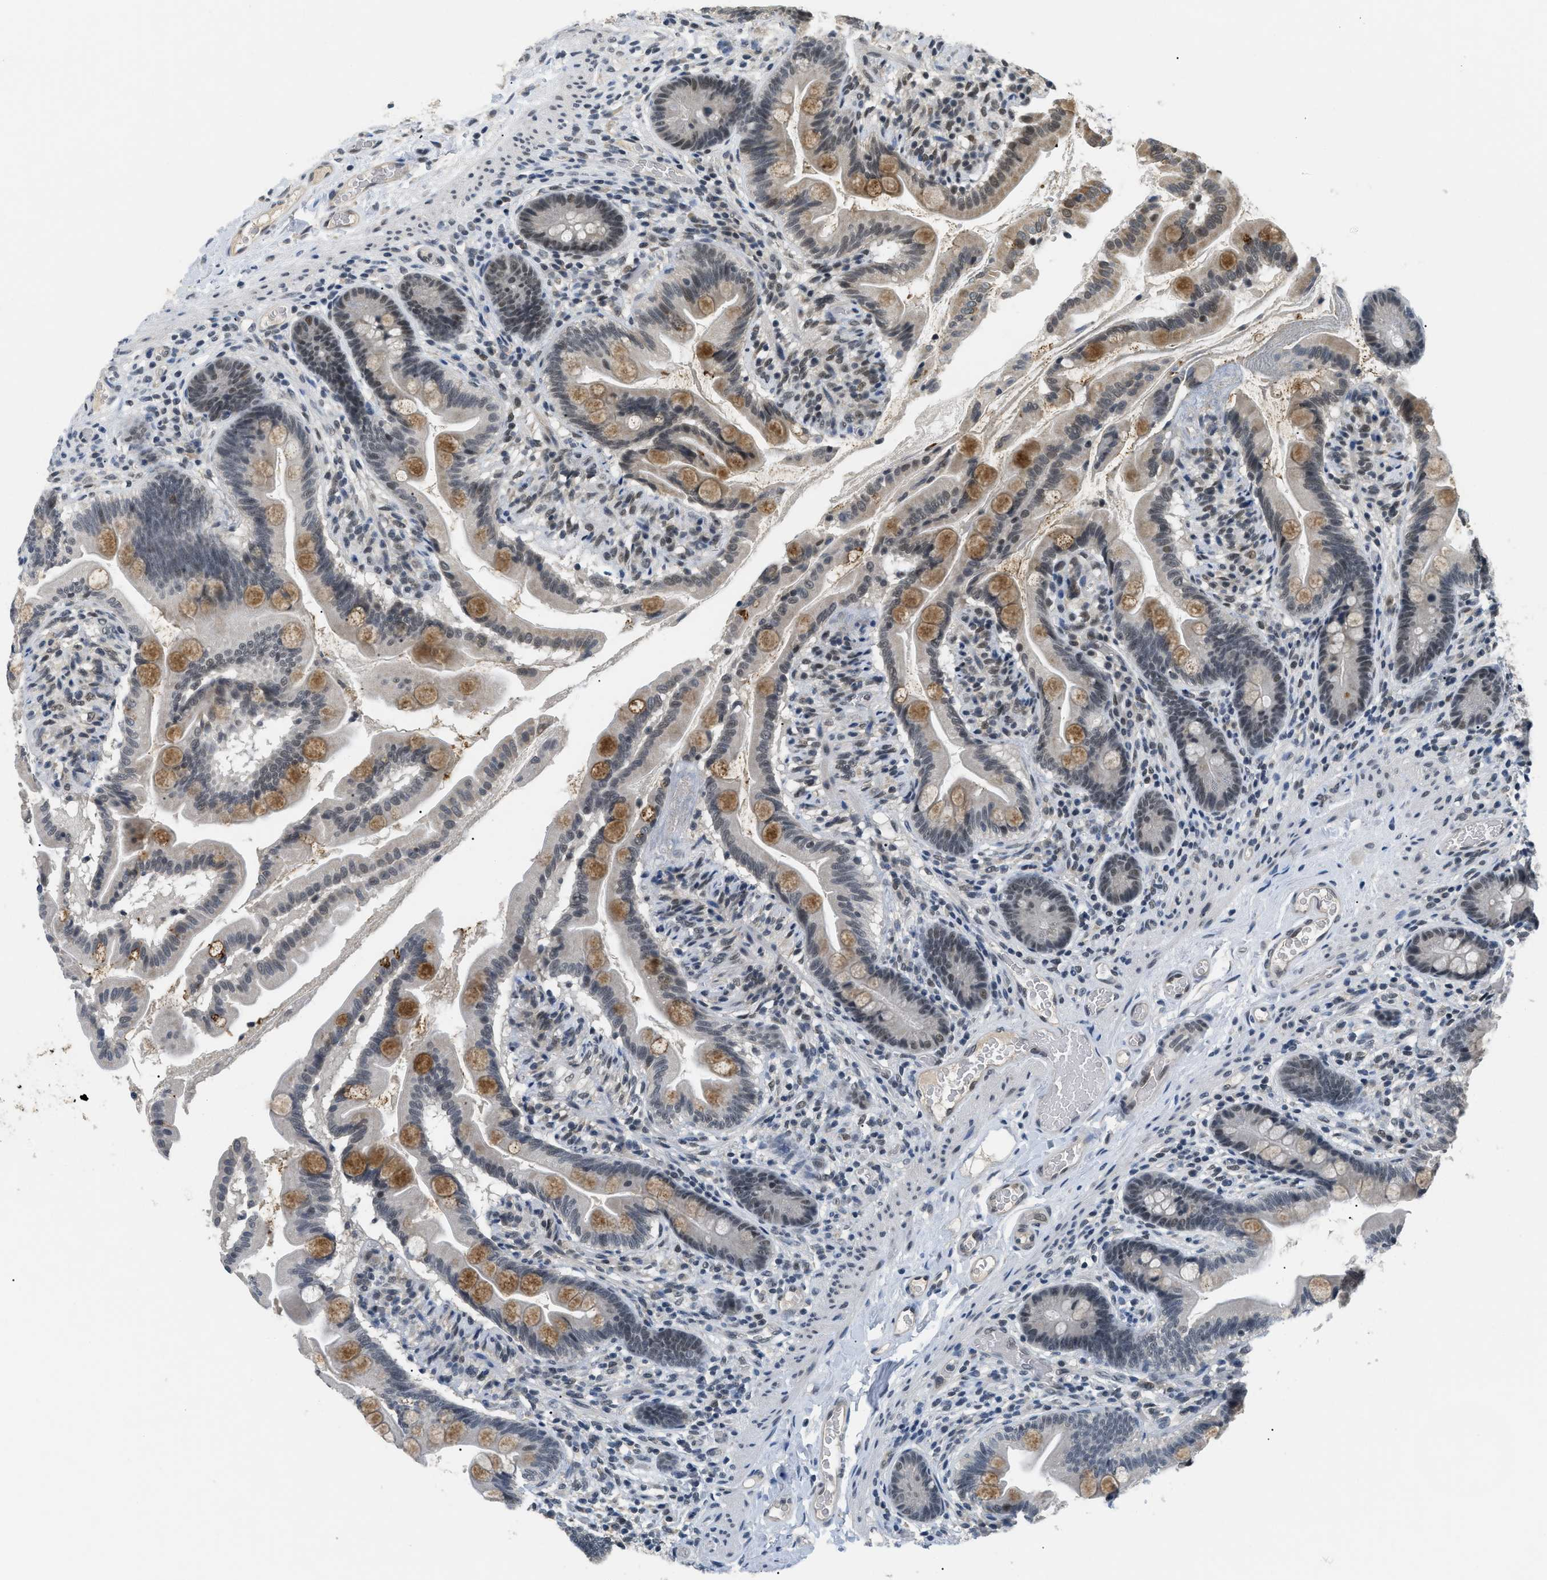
{"staining": {"intensity": "moderate", "quantity": "25%-75%", "location": "cytoplasmic/membranous,nuclear"}, "tissue": "small intestine", "cell_type": "Glandular cells", "image_type": "normal", "snomed": [{"axis": "morphology", "description": "Normal tissue, NOS"}, {"axis": "topography", "description": "Small intestine"}], "caption": "Immunohistochemical staining of normal human small intestine shows moderate cytoplasmic/membranous,nuclear protein staining in approximately 25%-75% of glandular cells.", "gene": "MZF1", "patient": {"sex": "female", "age": 56}}